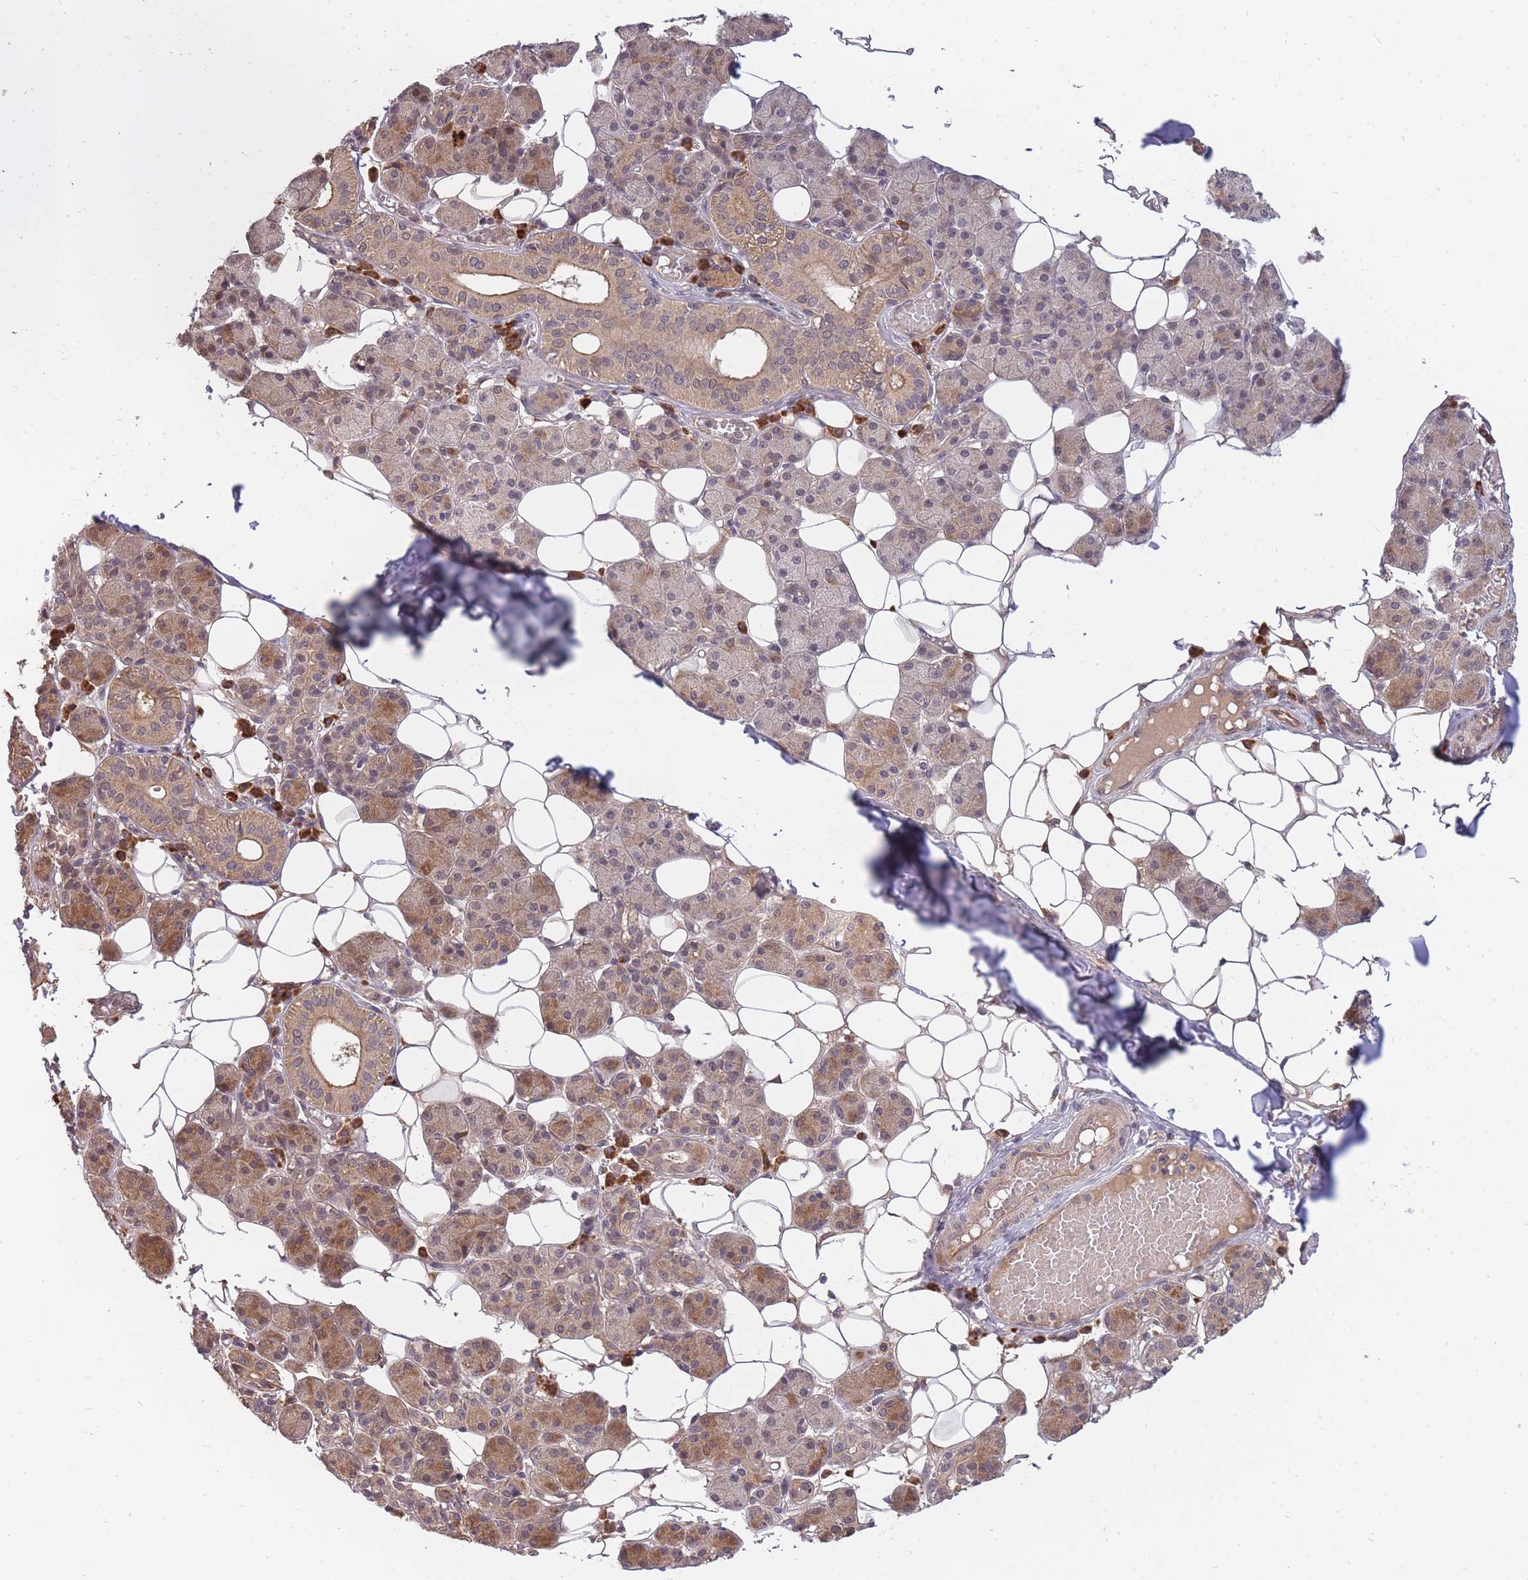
{"staining": {"intensity": "moderate", "quantity": "25%-75%", "location": "cytoplasmic/membranous,nuclear"}, "tissue": "salivary gland", "cell_type": "Glandular cells", "image_type": "normal", "snomed": [{"axis": "morphology", "description": "Normal tissue, NOS"}, {"axis": "topography", "description": "Salivary gland"}], "caption": "About 25%-75% of glandular cells in unremarkable human salivary gland exhibit moderate cytoplasmic/membranous,nuclear protein expression as visualized by brown immunohistochemical staining.", "gene": "SMC6", "patient": {"sex": "female", "age": 33}}